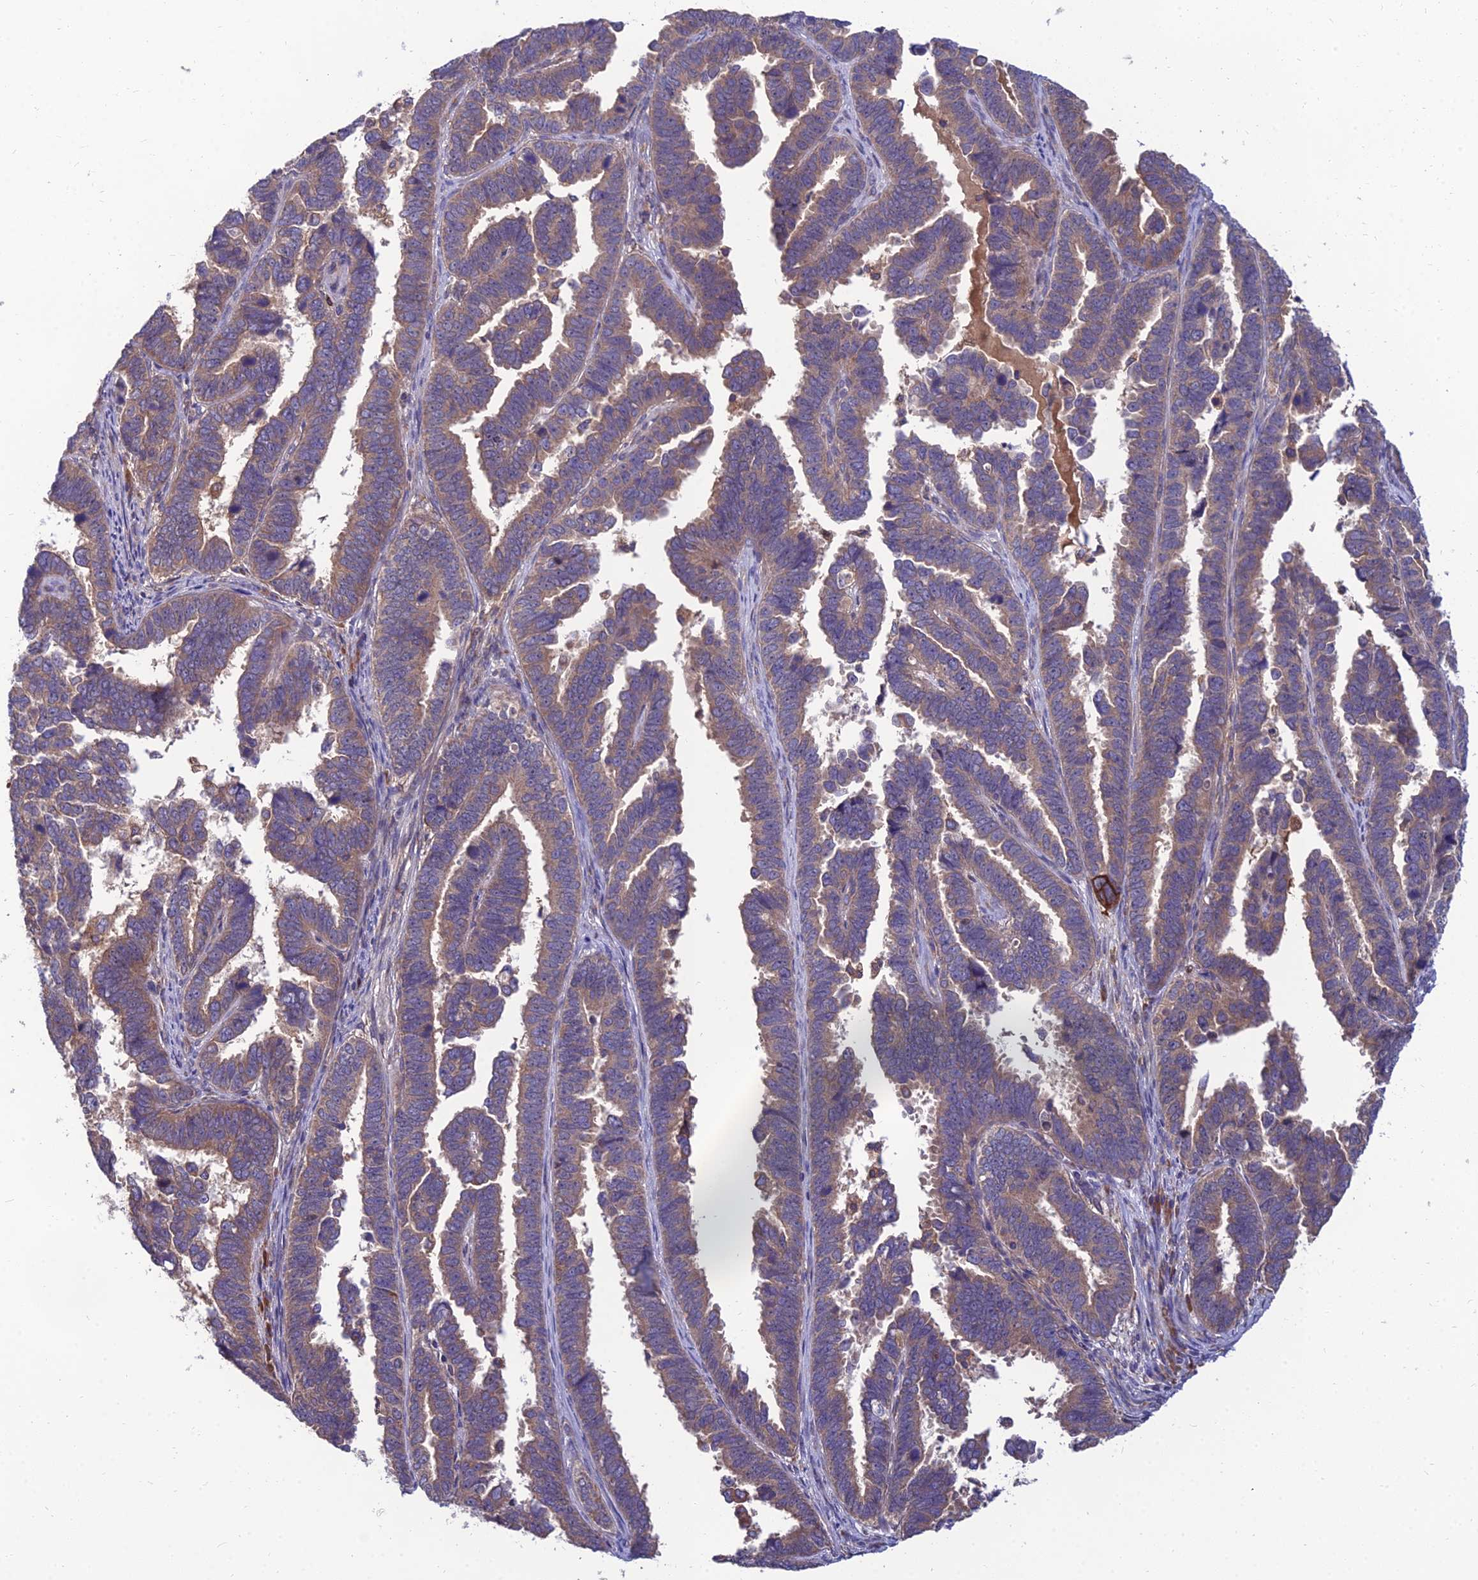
{"staining": {"intensity": "moderate", "quantity": ">75%", "location": "cytoplasmic/membranous"}, "tissue": "endometrial cancer", "cell_type": "Tumor cells", "image_type": "cancer", "snomed": [{"axis": "morphology", "description": "Adenocarcinoma, NOS"}, {"axis": "topography", "description": "Endometrium"}], "caption": "Immunohistochemistry (IHC) staining of endometrial cancer, which shows medium levels of moderate cytoplasmic/membranous staining in about >75% of tumor cells indicating moderate cytoplasmic/membranous protein expression. The staining was performed using DAB (3,3'-diaminobenzidine) (brown) for protein detection and nuclei were counterstained in hematoxylin (blue).", "gene": "UMAD1", "patient": {"sex": "female", "age": 75}}